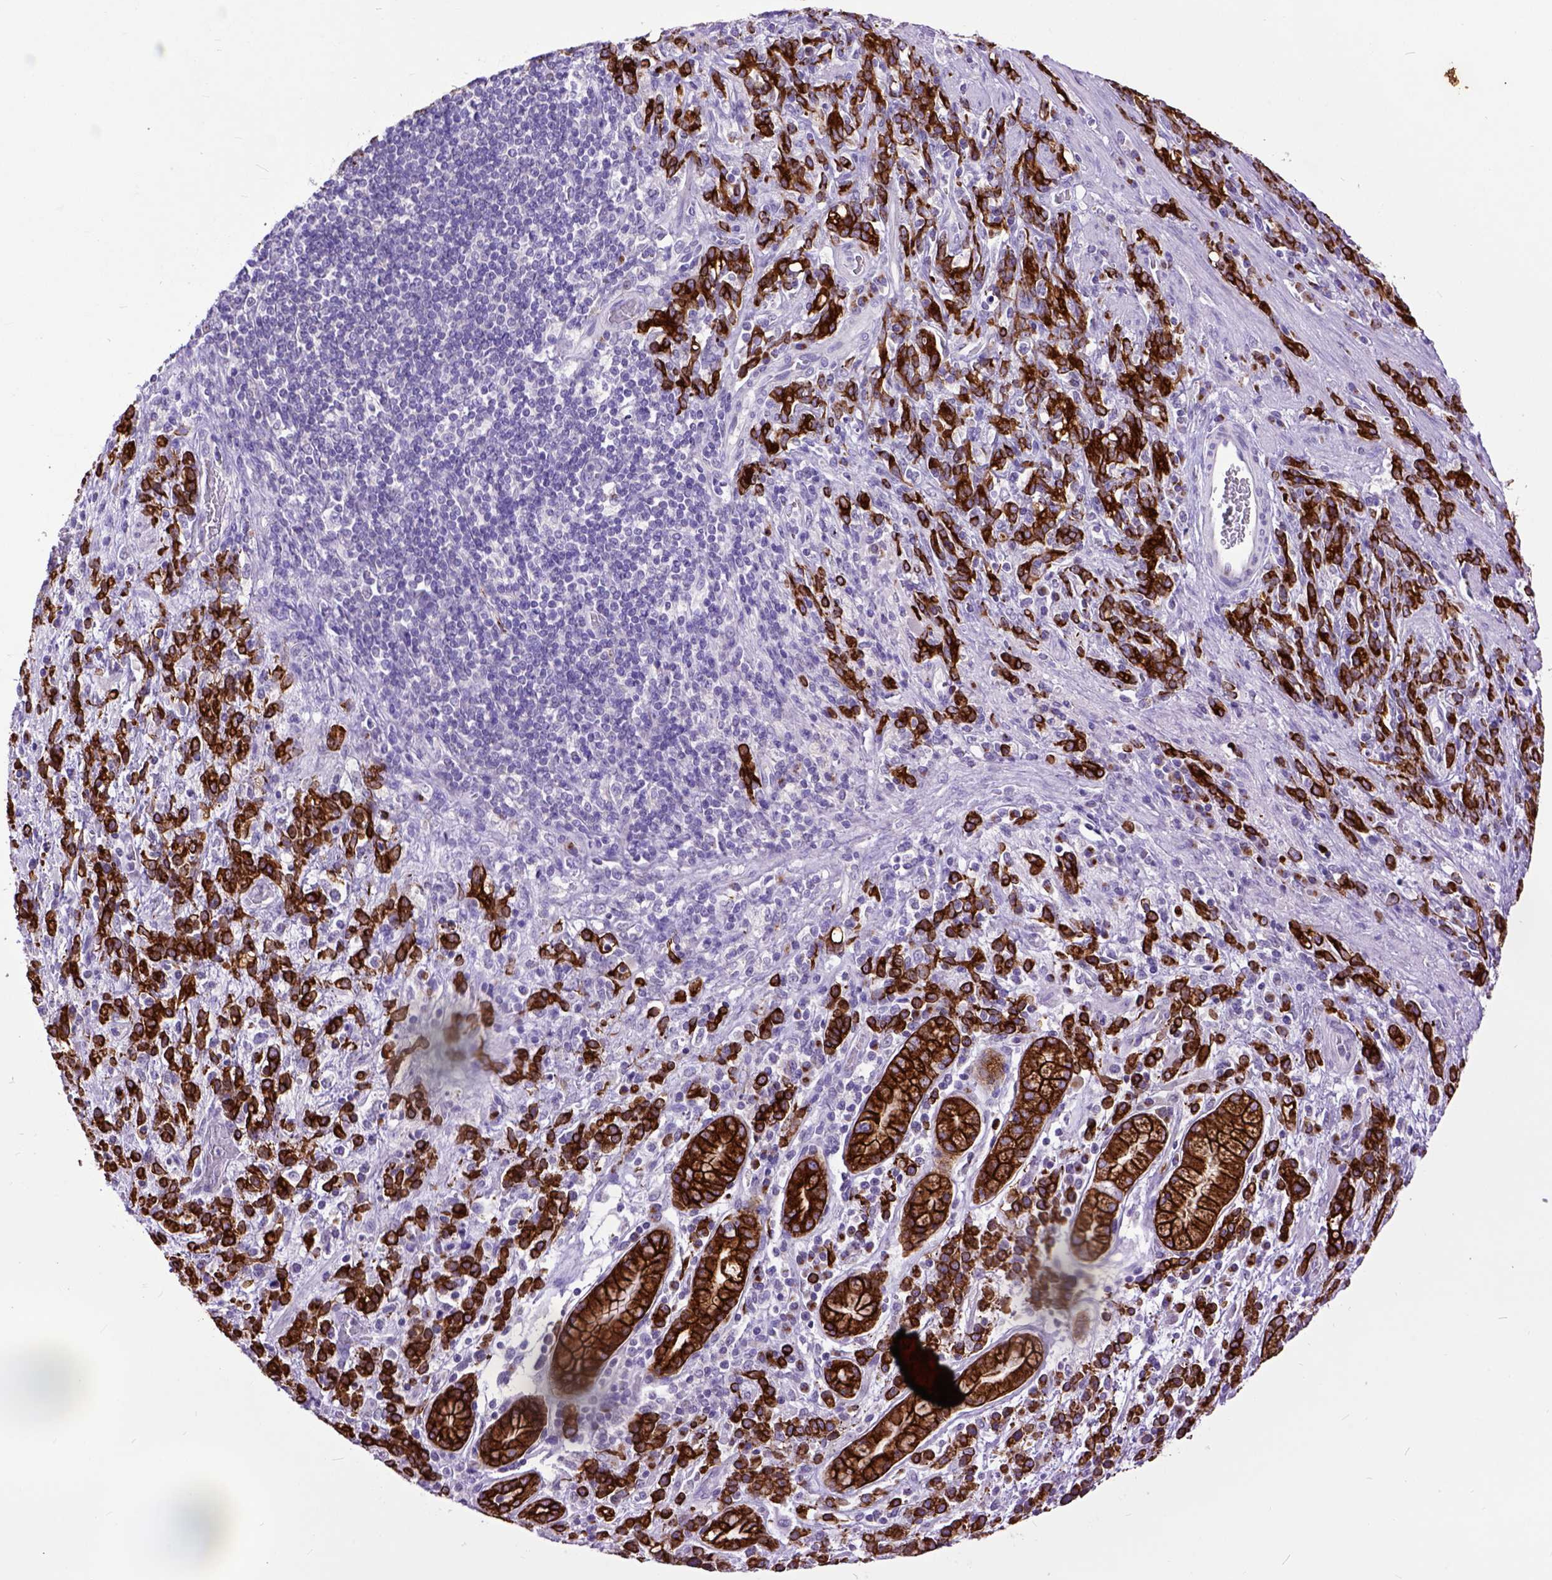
{"staining": {"intensity": "strong", "quantity": ">75%", "location": "cytoplasmic/membranous"}, "tissue": "stomach cancer", "cell_type": "Tumor cells", "image_type": "cancer", "snomed": [{"axis": "morphology", "description": "Adenocarcinoma, NOS"}, {"axis": "topography", "description": "Stomach"}], "caption": "Strong cytoplasmic/membranous positivity for a protein is appreciated in approximately >75% of tumor cells of adenocarcinoma (stomach) using IHC.", "gene": "RAB25", "patient": {"sex": "female", "age": 57}}